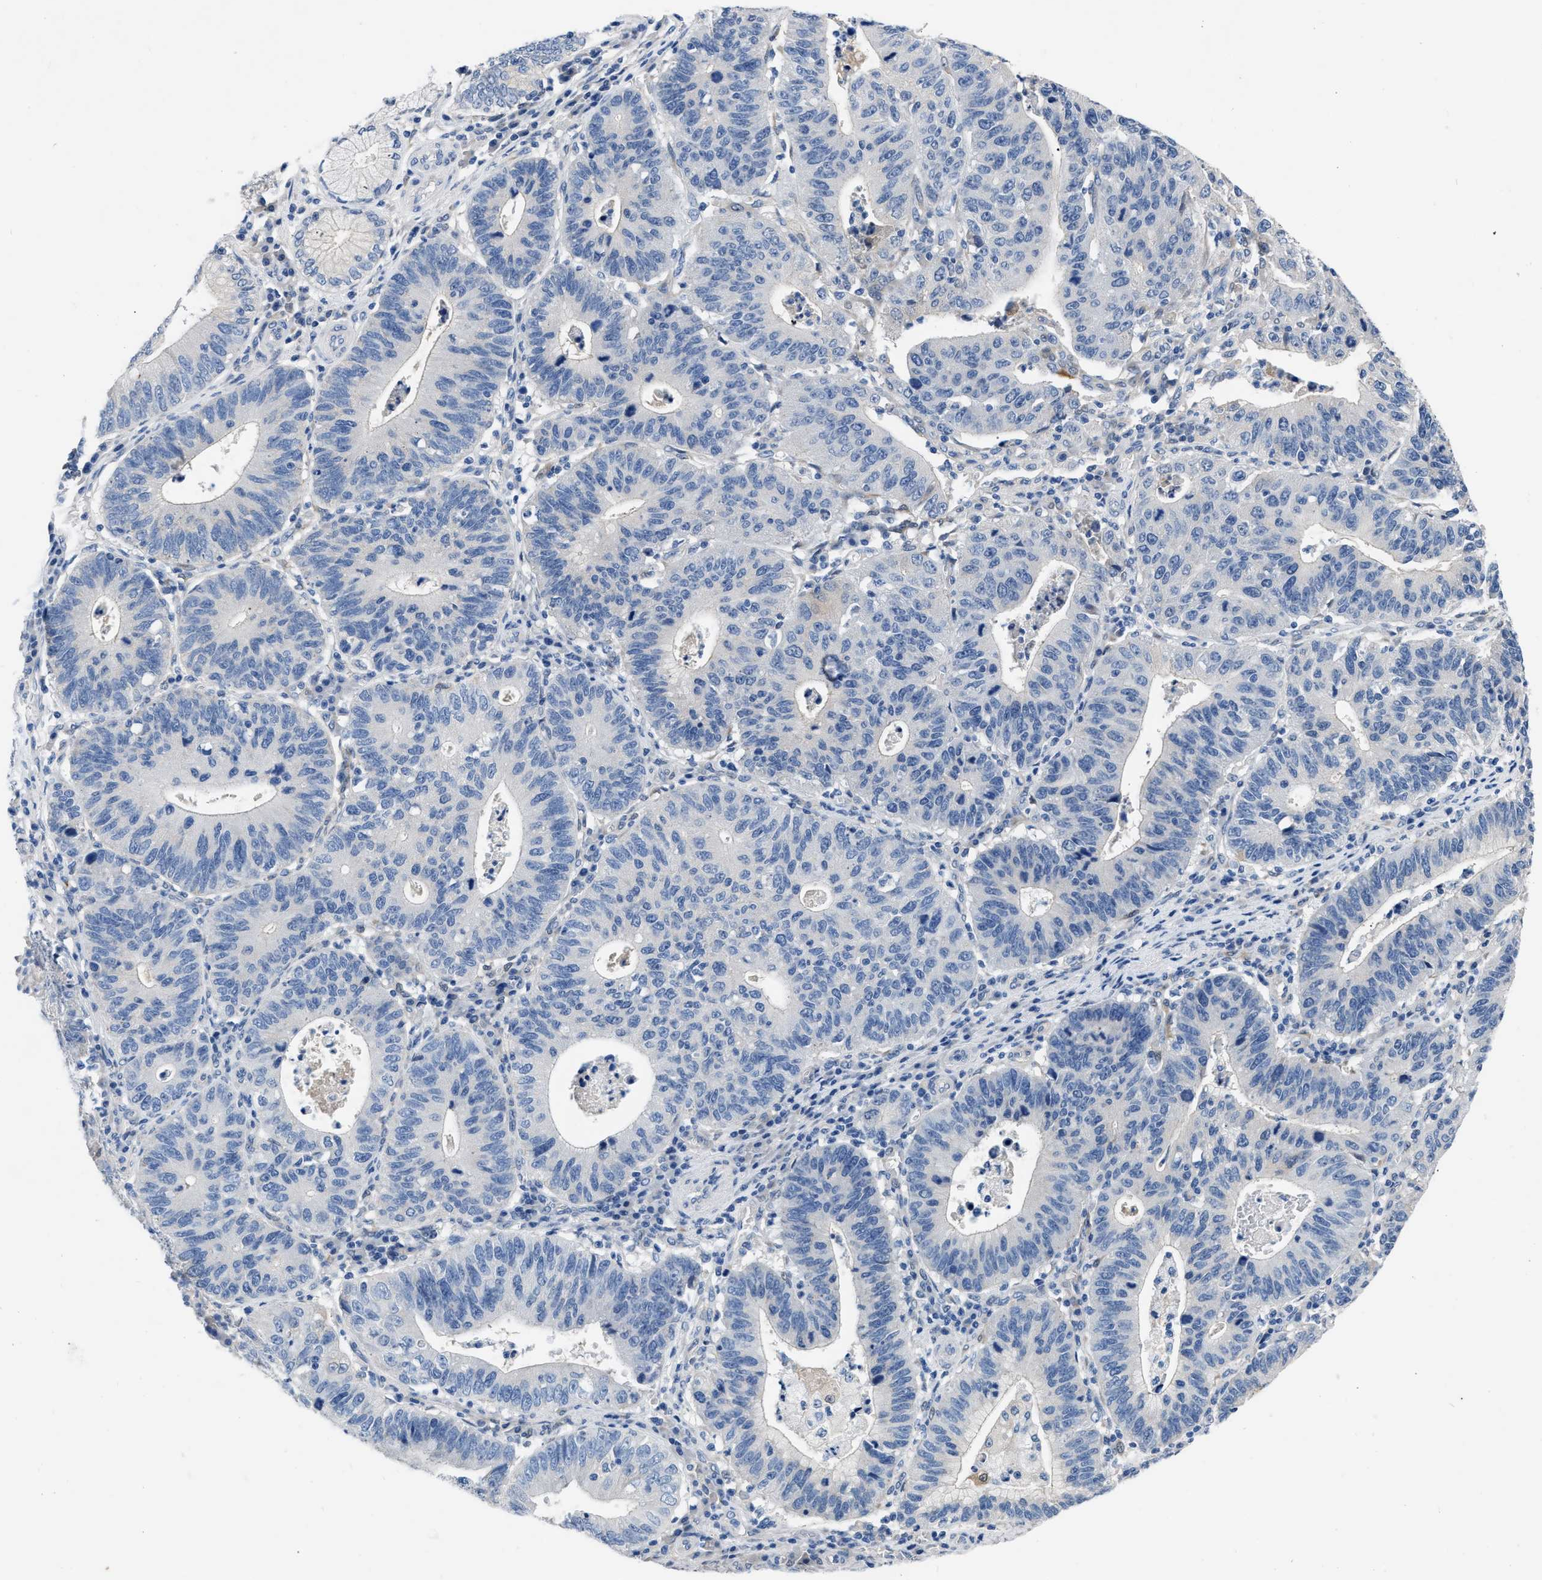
{"staining": {"intensity": "negative", "quantity": "none", "location": "none"}, "tissue": "stomach cancer", "cell_type": "Tumor cells", "image_type": "cancer", "snomed": [{"axis": "morphology", "description": "Adenocarcinoma, NOS"}, {"axis": "topography", "description": "Stomach"}], "caption": "The photomicrograph exhibits no staining of tumor cells in adenocarcinoma (stomach). The staining is performed using DAB (3,3'-diaminobenzidine) brown chromogen with nuclei counter-stained in using hematoxylin.", "gene": "RBP1", "patient": {"sex": "male", "age": 59}}